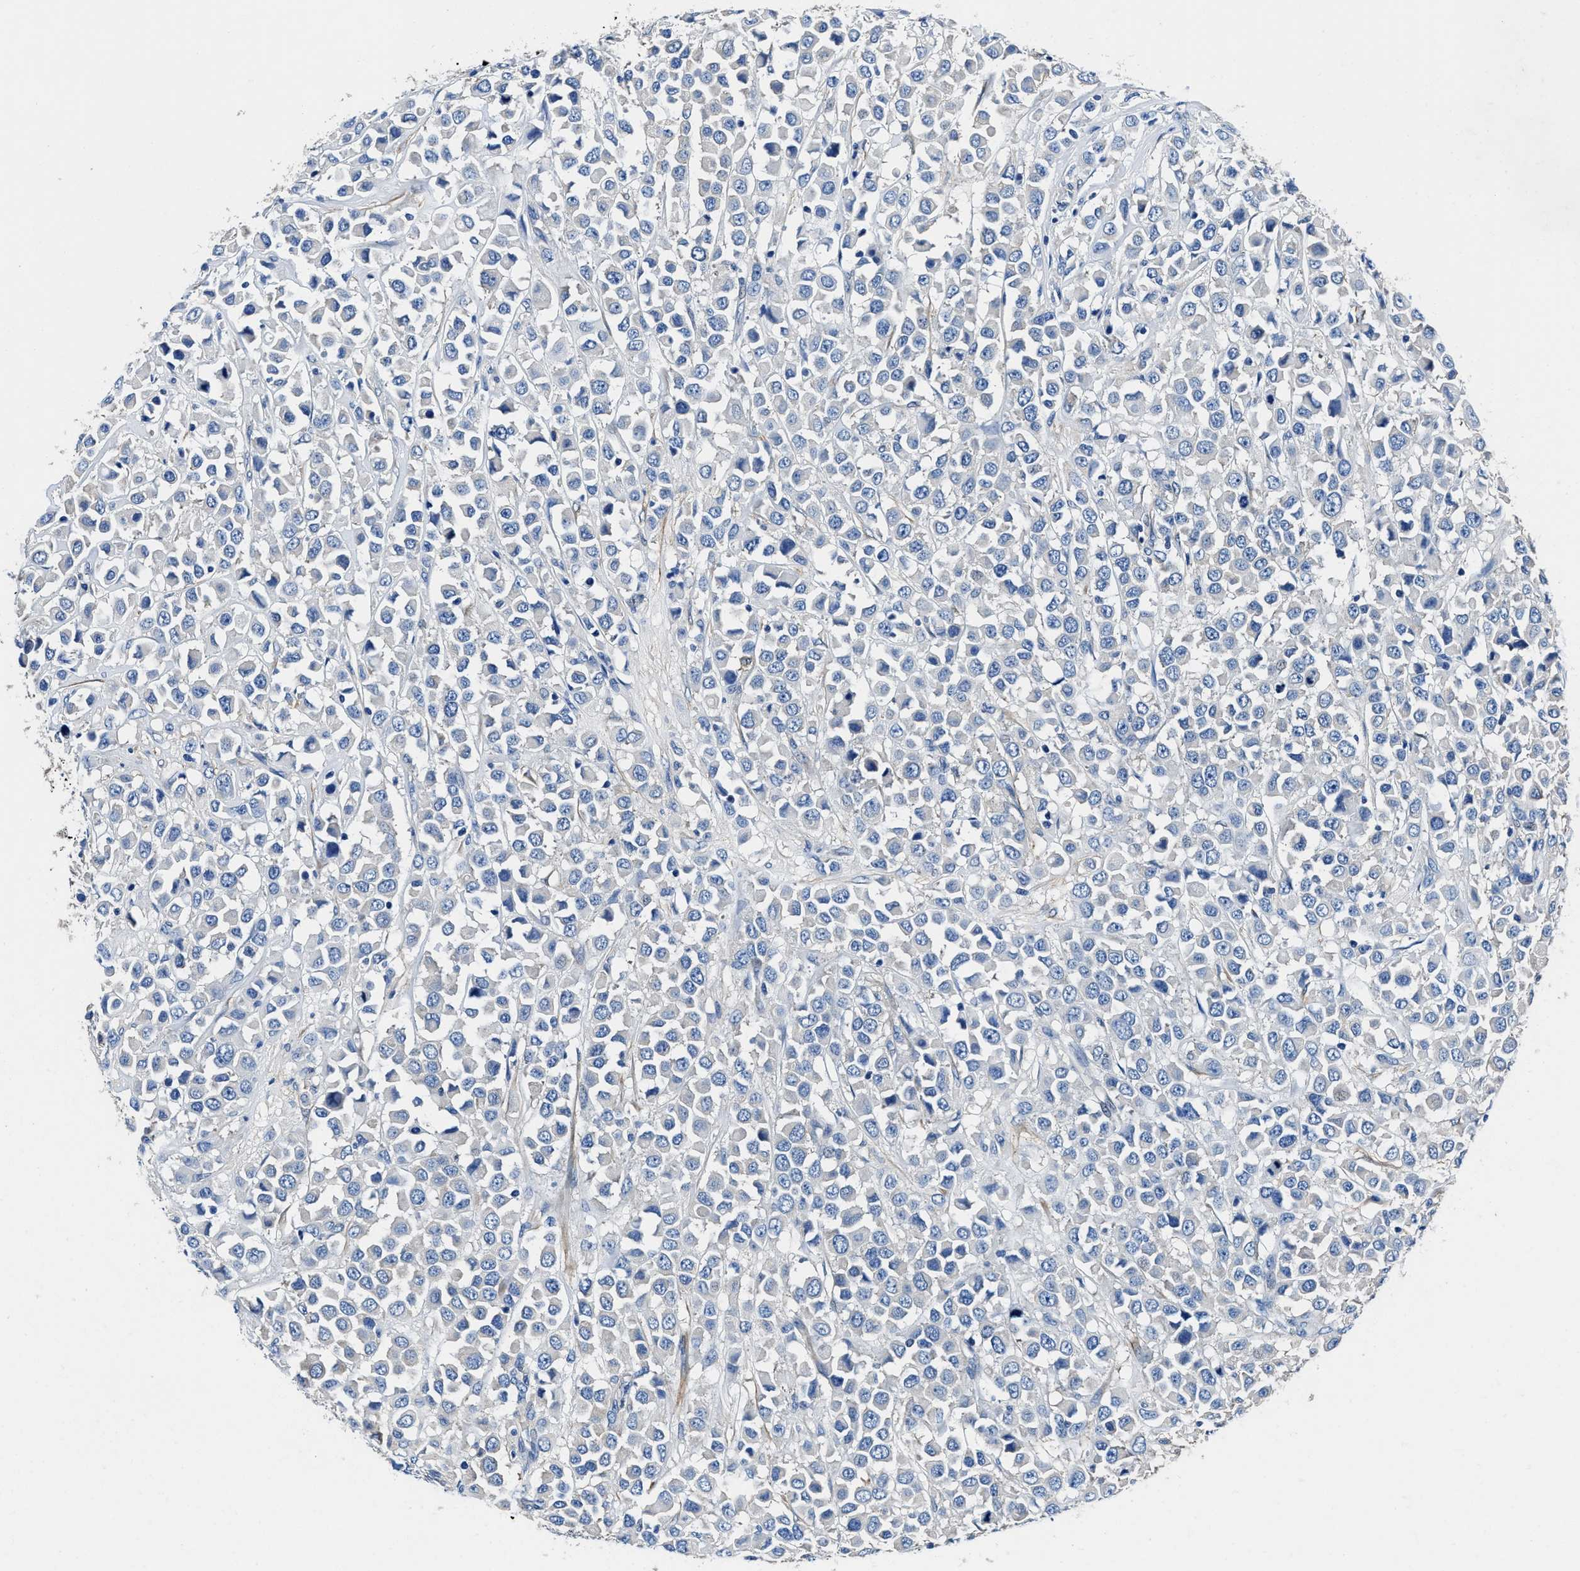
{"staining": {"intensity": "negative", "quantity": "none", "location": "none"}, "tissue": "breast cancer", "cell_type": "Tumor cells", "image_type": "cancer", "snomed": [{"axis": "morphology", "description": "Duct carcinoma"}, {"axis": "topography", "description": "Breast"}], "caption": "Micrograph shows no protein expression in tumor cells of breast cancer tissue.", "gene": "NEU1", "patient": {"sex": "female", "age": 61}}